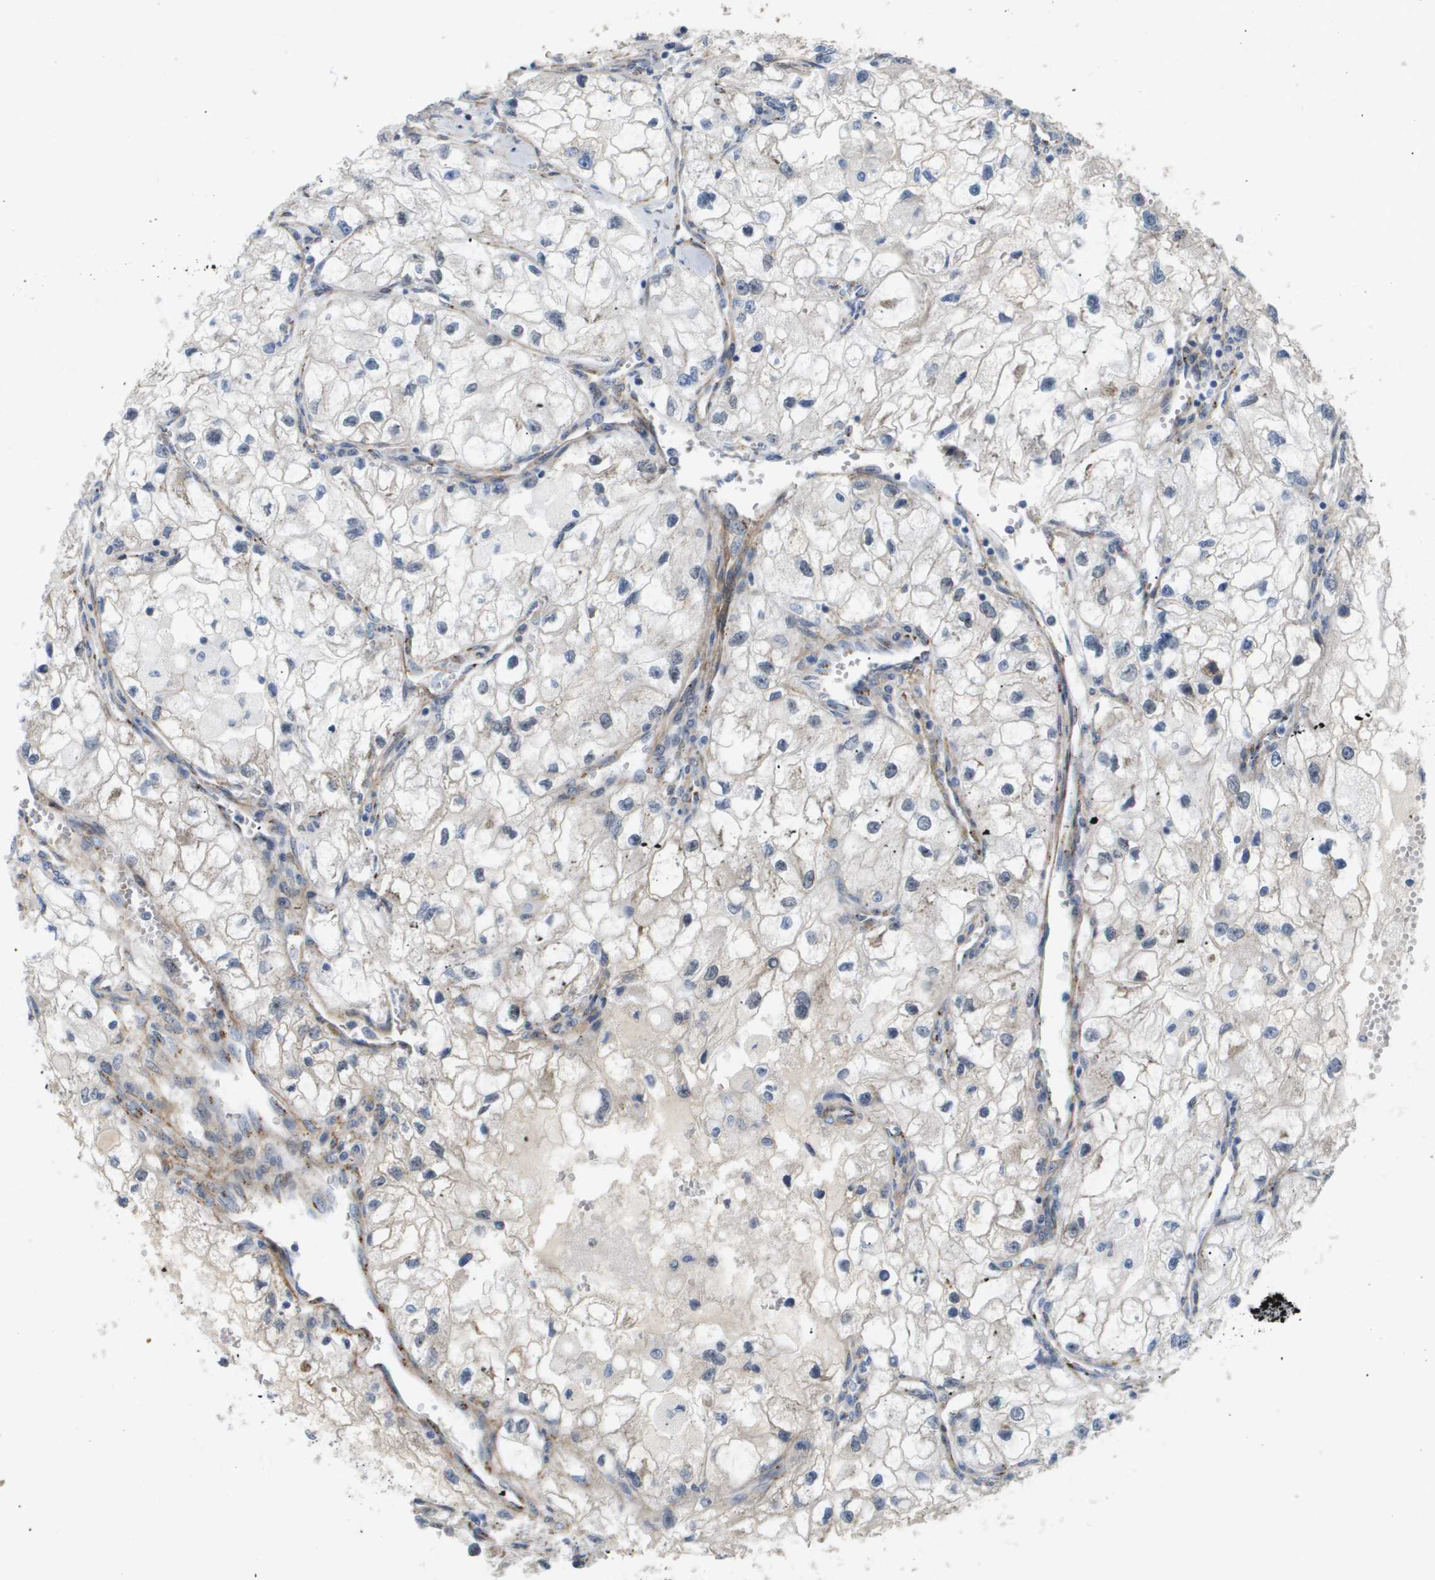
{"staining": {"intensity": "negative", "quantity": "none", "location": "none"}, "tissue": "renal cancer", "cell_type": "Tumor cells", "image_type": "cancer", "snomed": [{"axis": "morphology", "description": "Adenocarcinoma, NOS"}, {"axis": "topography", "description": "Kidney"}], "caption": "Protein analysis of adenocarcinoma (renal) demonstrates no significant staining in tumor cells.", "gene": "OTUD5", "patient": {"sex": "female", "age": 70}}